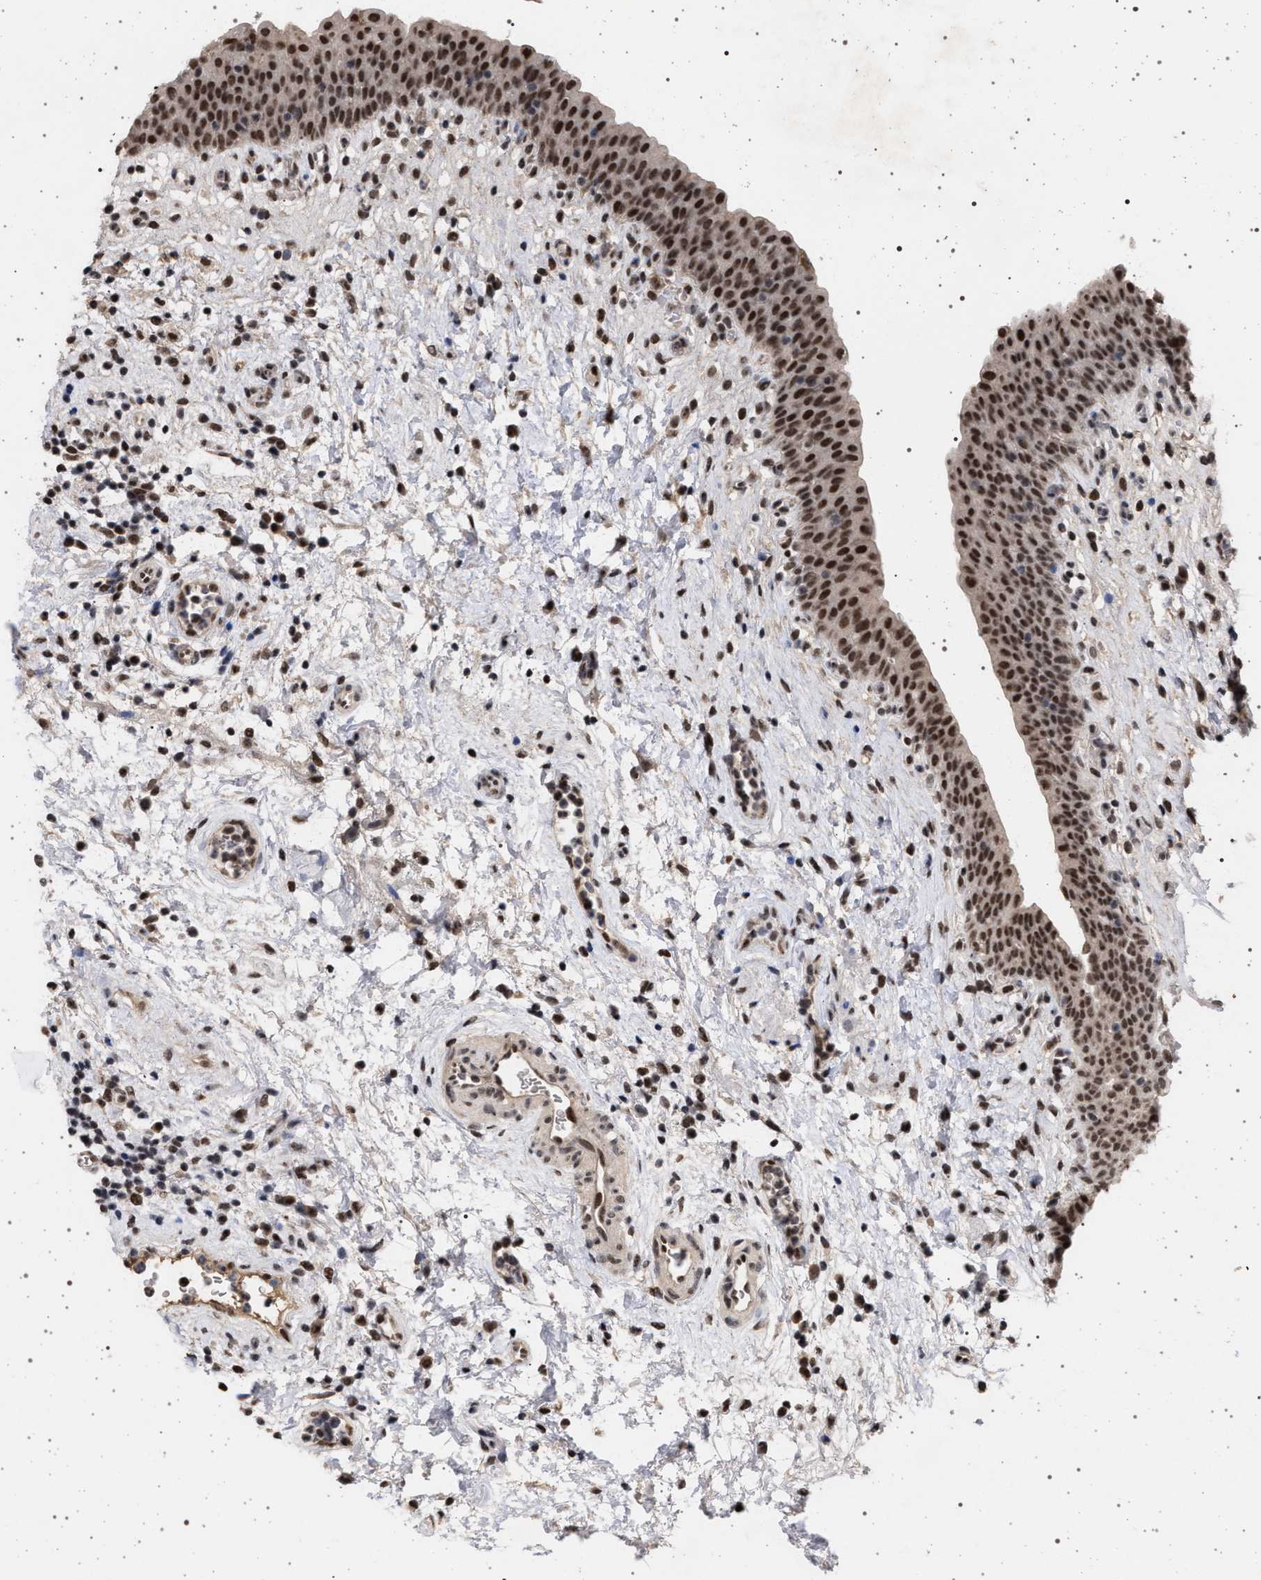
{"staining": {"intensity": "strong", "quantity": ">75%", "location": "nuclear"}, "tissue": "urinary bladder", "cell_type": "Urothelial cells", "image_type": "normal", "snomed": [{"axis": "morphology", "description": "Normal tissue, NOS"}, {"axis": "topography", "description": "Urinary bladder"}], "caption": "A high-resolution image shows IHC staining of benign urinary bladder, which displays strong nuclear positivity in approximately >75% of urothelial cells.", "gene": "PHF12", "patient": {"sex": "male", "age": 37}}